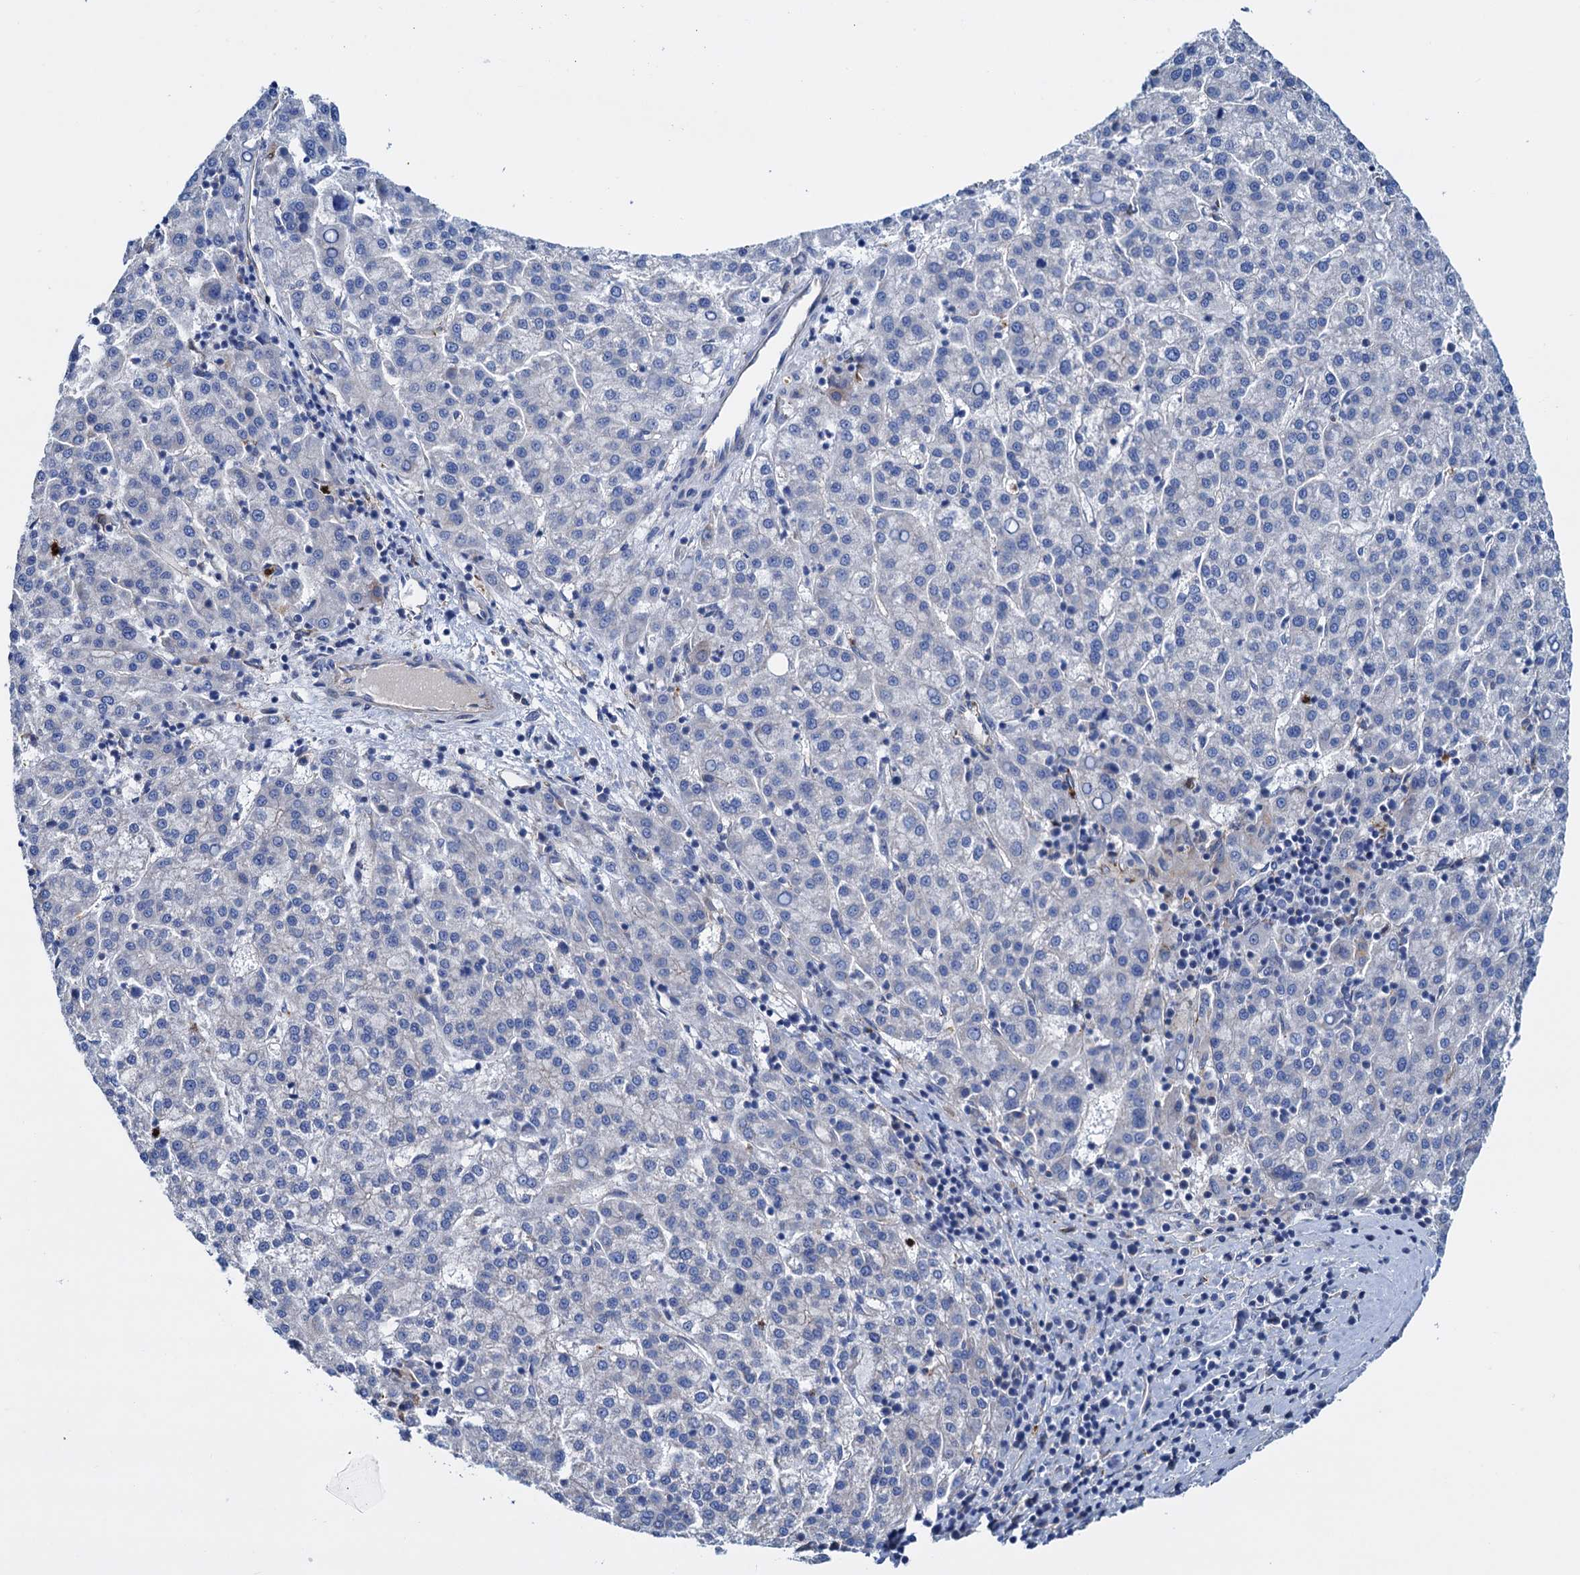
{"staining": {"intensity": "negative", "quantity": "none", "location": "none"}, "tissue": "liver cancer", "cell_type": "Tumor cells", "image_type": "cancer", "snomed": [{"axis": "morphology", "description": "Carcinoma, Hepatocellular, NOS"}, {"axis": "topography", "description": "Liver"}], "caption": "Tumor cells show no significant expression in liver cancer.", "gene": "RASSF9", "patient": {"sex": "female", "age": 58}}